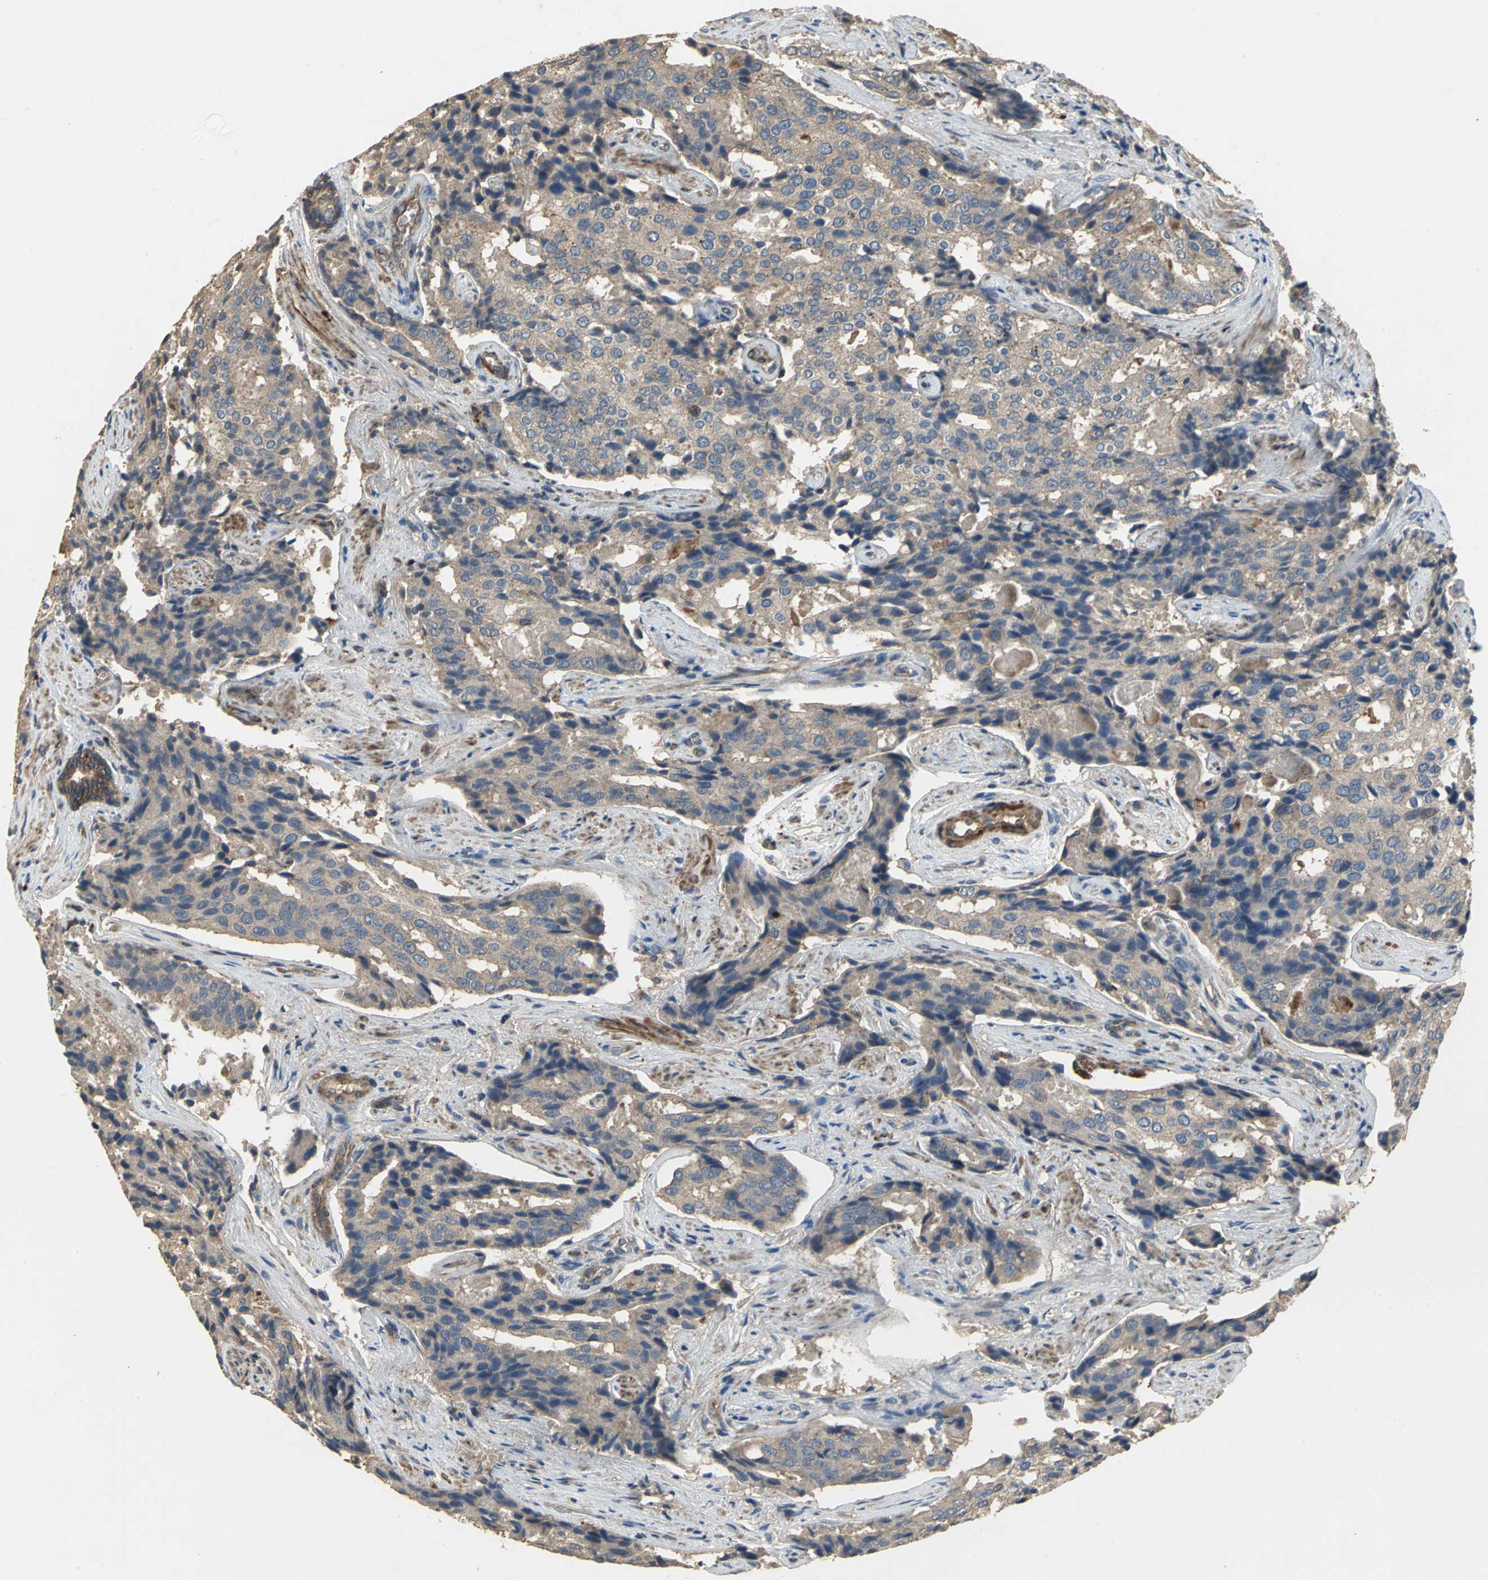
{"staining": {"intensity": "moderate", "quantity": ">75%", "location": "cytoplasmic/membranous"}, "tissue": "prostate cancer", "cell_type": "Tumor cells", "image_type": "cancer", "snomed": [{"axis": "morphology", "description": "Adenocarcinoma, High grade"}, {"axis": "topography", "description": "Prostate"}], "caption": "This photomicrograph displays immunohistochemistry staining of human prostate cancer (high-grade adenocarcinoma), with medium moderate cytoplasmic/membranous positivity in about >75% of tumor cells.", "gene": "MET", "patient": {"sex": "male", "age": 58}}